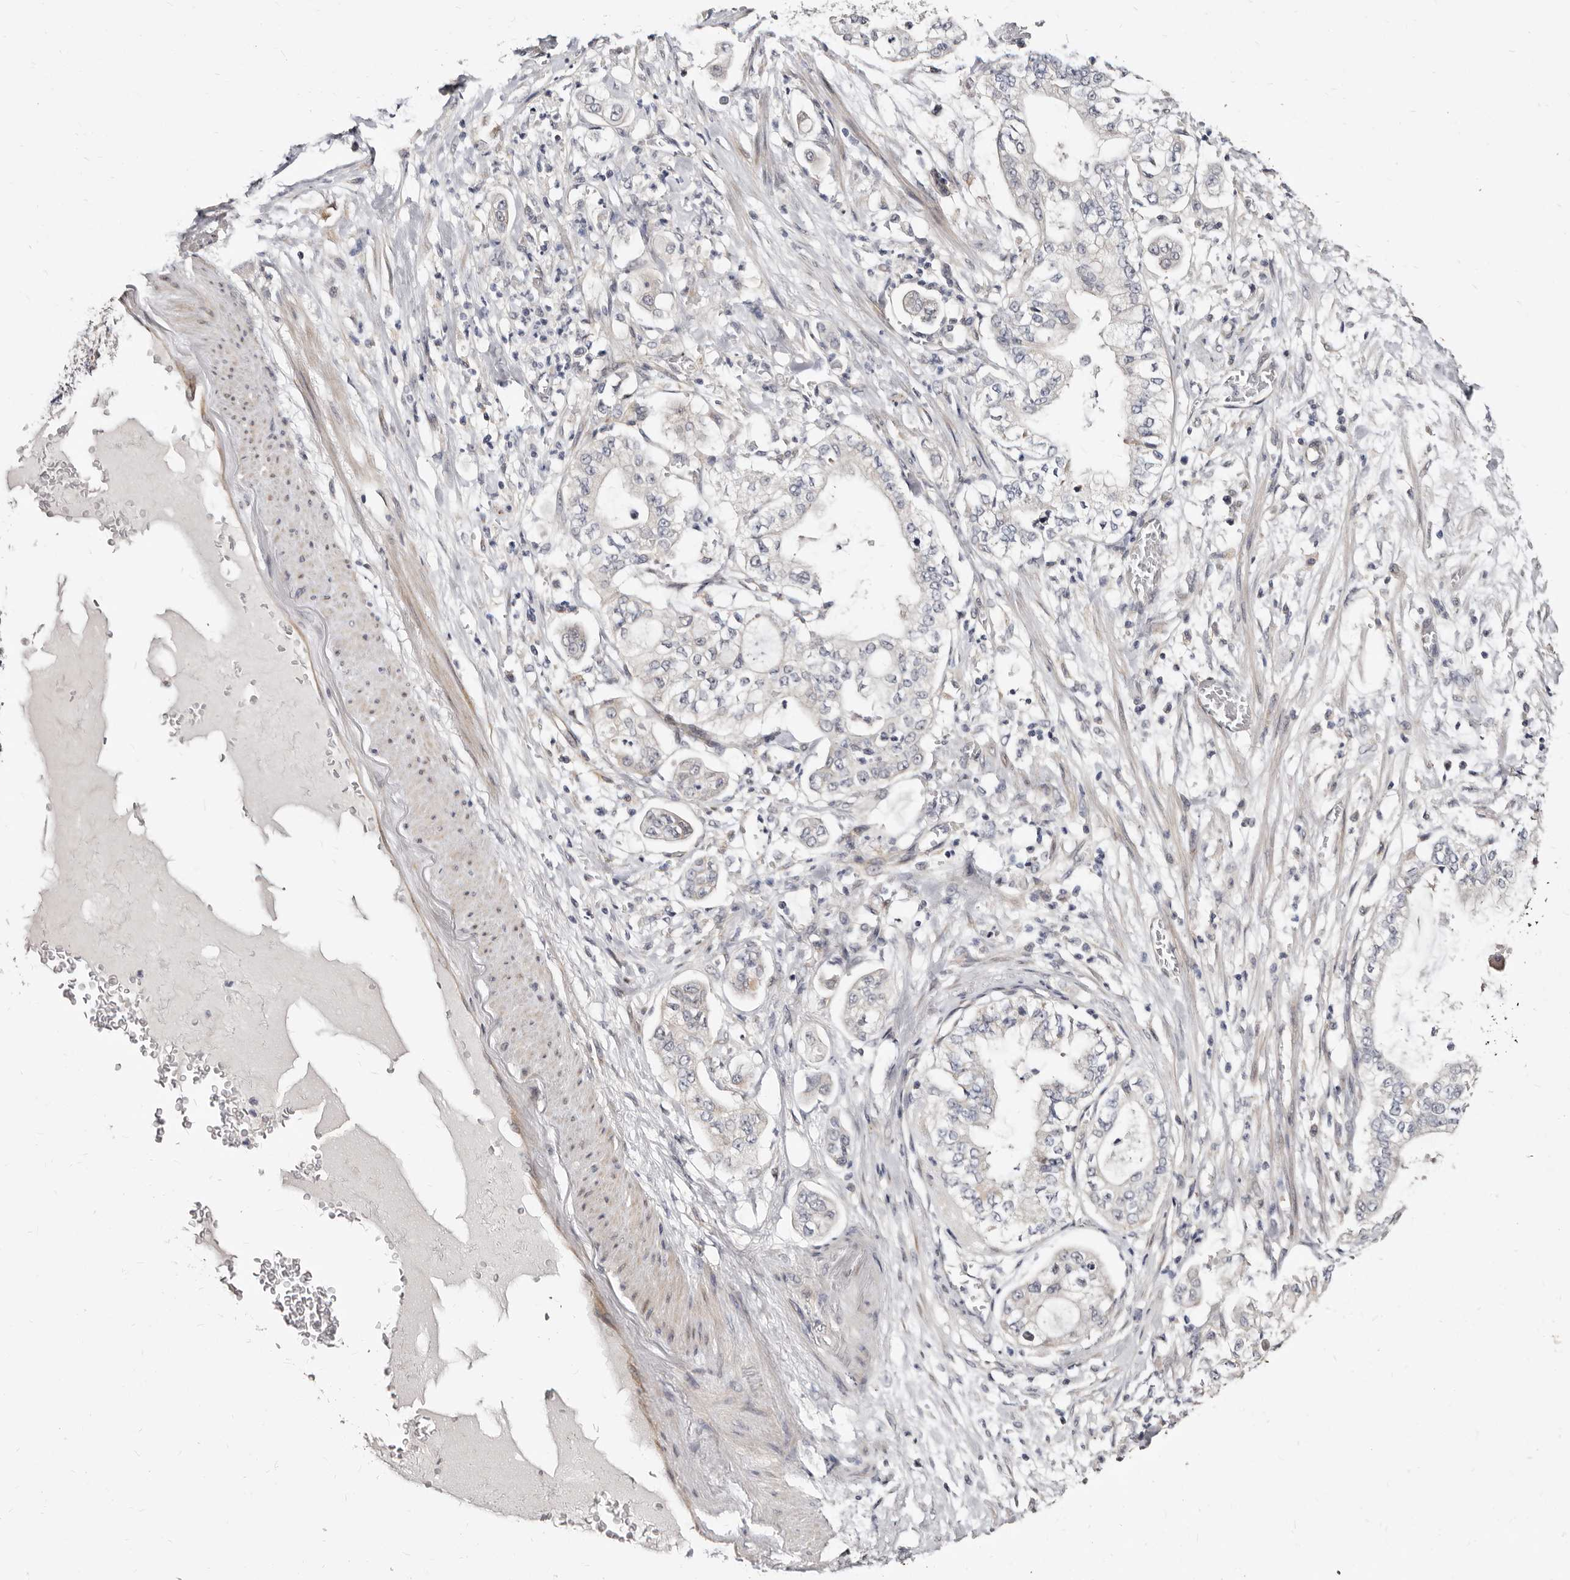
{"staining": {"intensity": "negative", "quantity": "none", "location": "none"}, "tissue": "stomach cancer", "cell_type": "Tumor cells", "image_type": "cancer", "snomed": [{"axis": "morphology", "description": "Adenocarcinoma, NOS"}, {"axis": "topography", "description": "Stomach"}], "caption": "A high-resolution photomicrograph shows immunohistochemistry staining of stomach cancer (adenocarcinoma), which exhibits no significant positivity in tumor cells. The staining was performed using DAB to visualize the protein expression in brown, while the nuclei were stained in blue with hematoxylin (Magnification: 20x).", "gene": "KLHL4", "patient": {"sex": "male", "age": 76}}